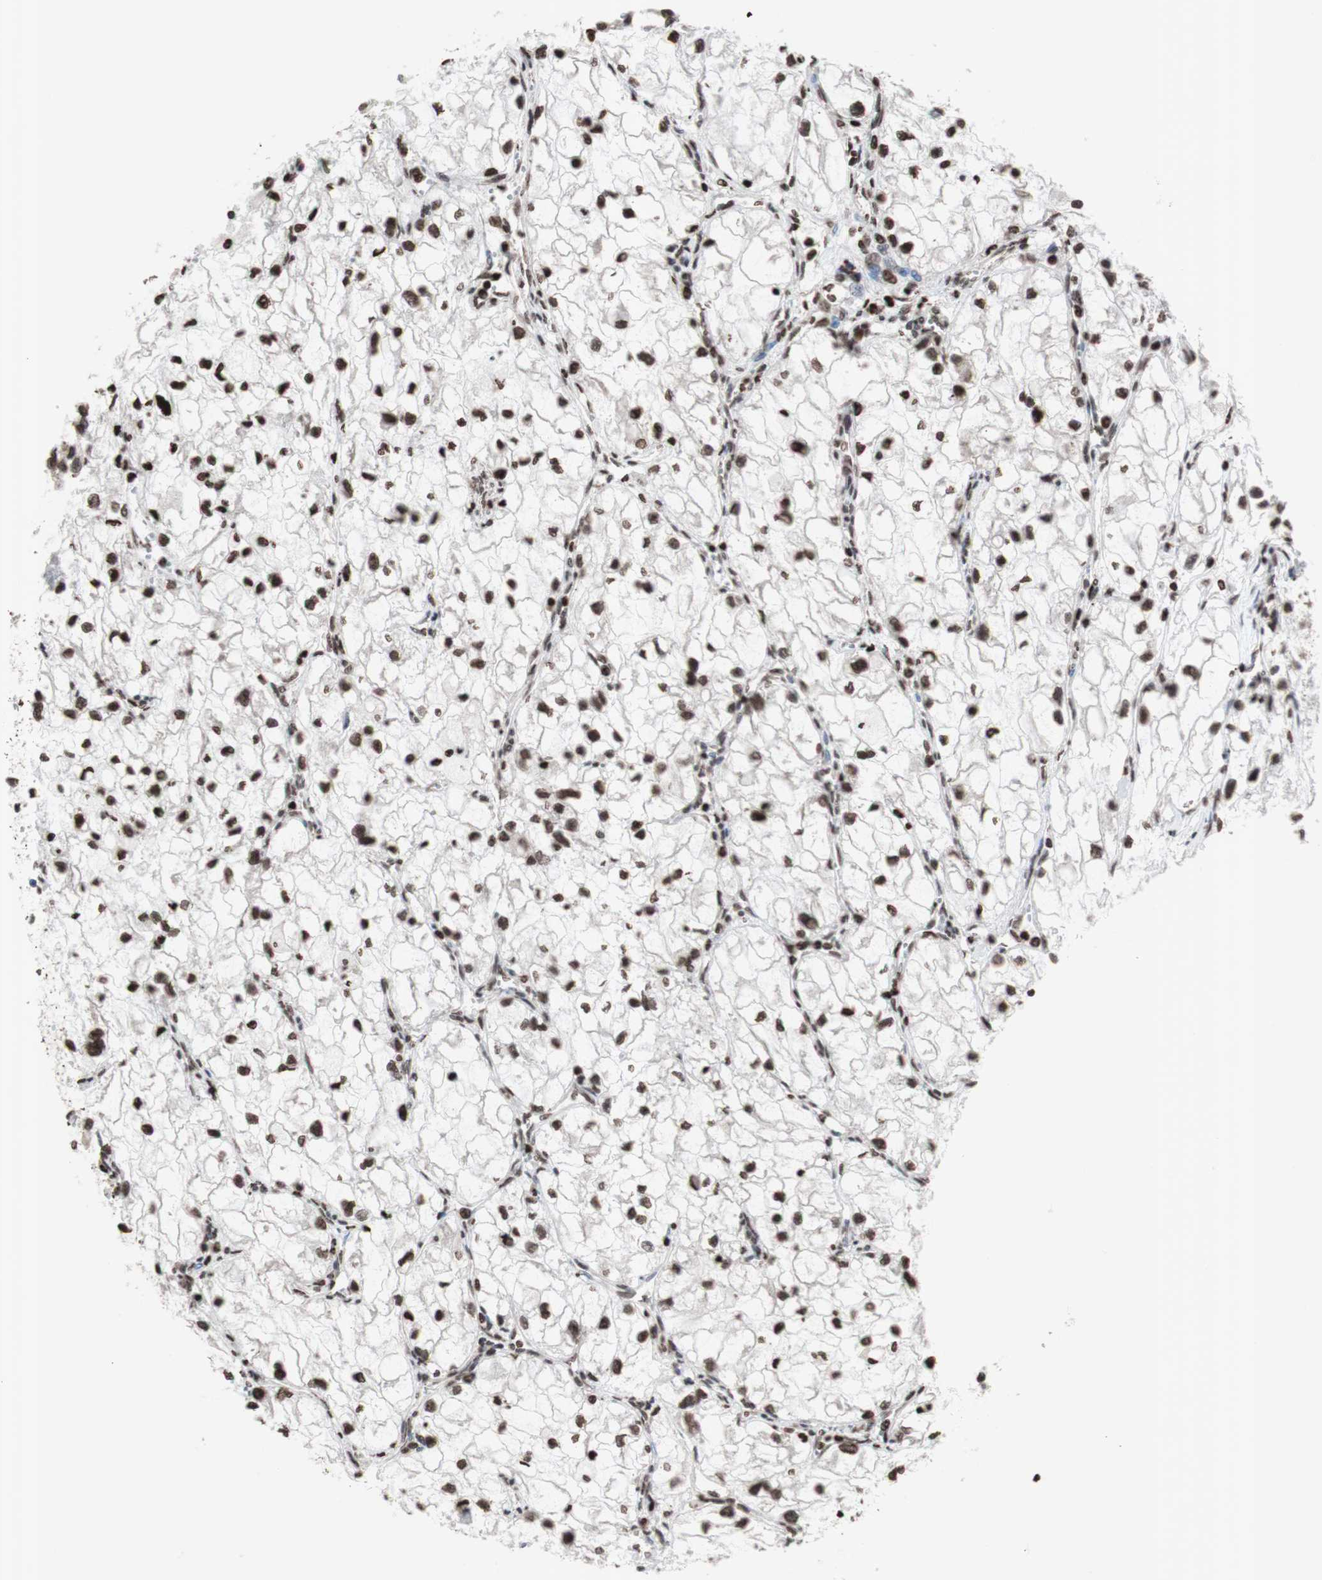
{"staining": {"intensity": "moderate", "quantity": ">75%", "location": "nuclear"}, "tissue": "renal cancer", "cell_type": "Tumor cells", "image_type": "cancer", "snomed": [{"axis": "morphology", "description": "Adenocarcinoma, NOS"}, {"axis": "topography", "description": "Kidney"}], "caption": "A medium amount of moderate nuclear staining is present in approximately >75% of tumor cells in adenocarcinoma (renal) tissue.", "gene": "SNAI2", "patient": {"sex": "female", "age": 70}}